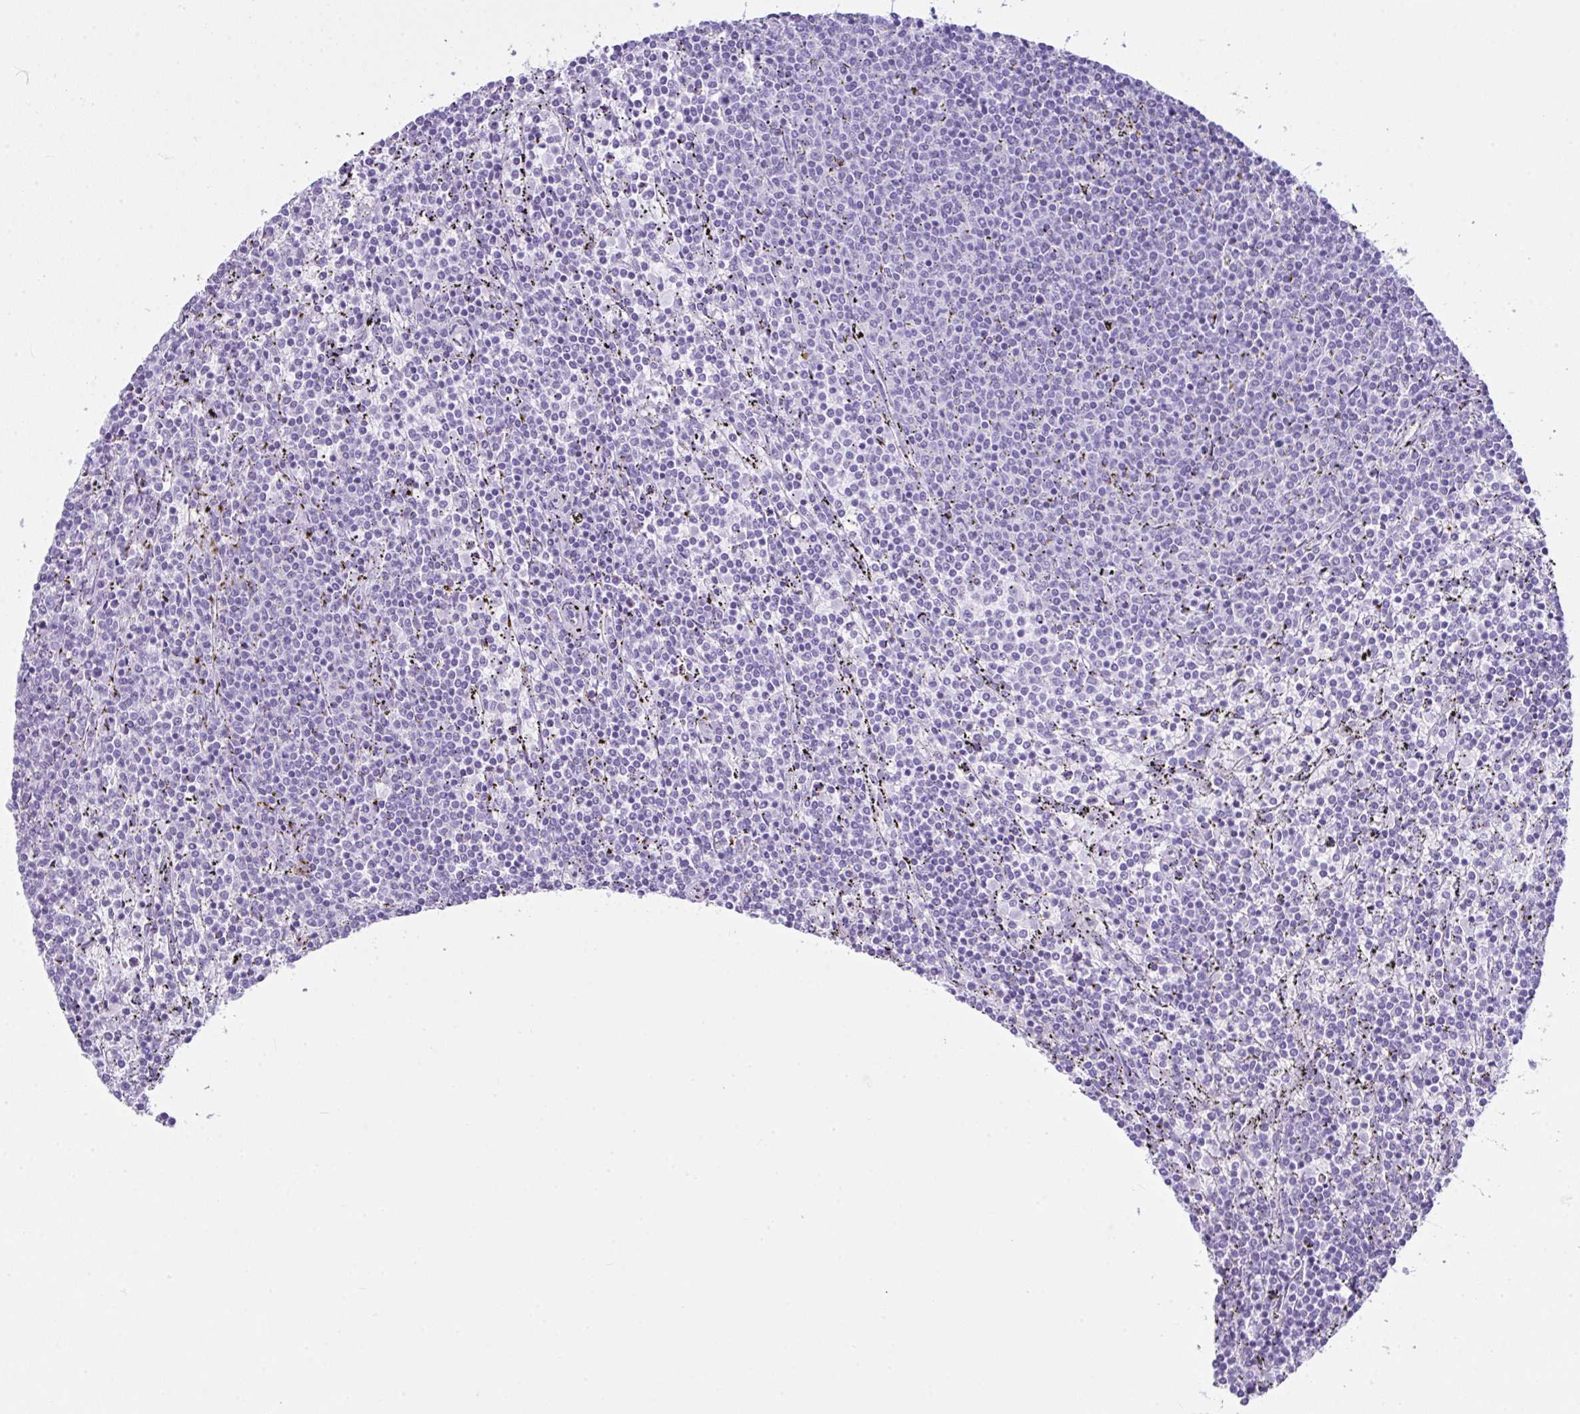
{"staining": {"intensity": "negative", "quantity": "none", "location": "none"}, "tissue": "lymphoma", "cell_type": "Tumor cells", "image_type": "cancer", "snomed": [{"axis": "morphology", "description": "Malignant lymphoma, non-Hodgkin's type, Low grade"}, {"axis": "topography", "description": "Spleen"}], "caption": "Tumor cells are negative for brown protein staining in lymphoma.", "gene": "LGALS4", "patient": {"sex": "female", "age": 50}}